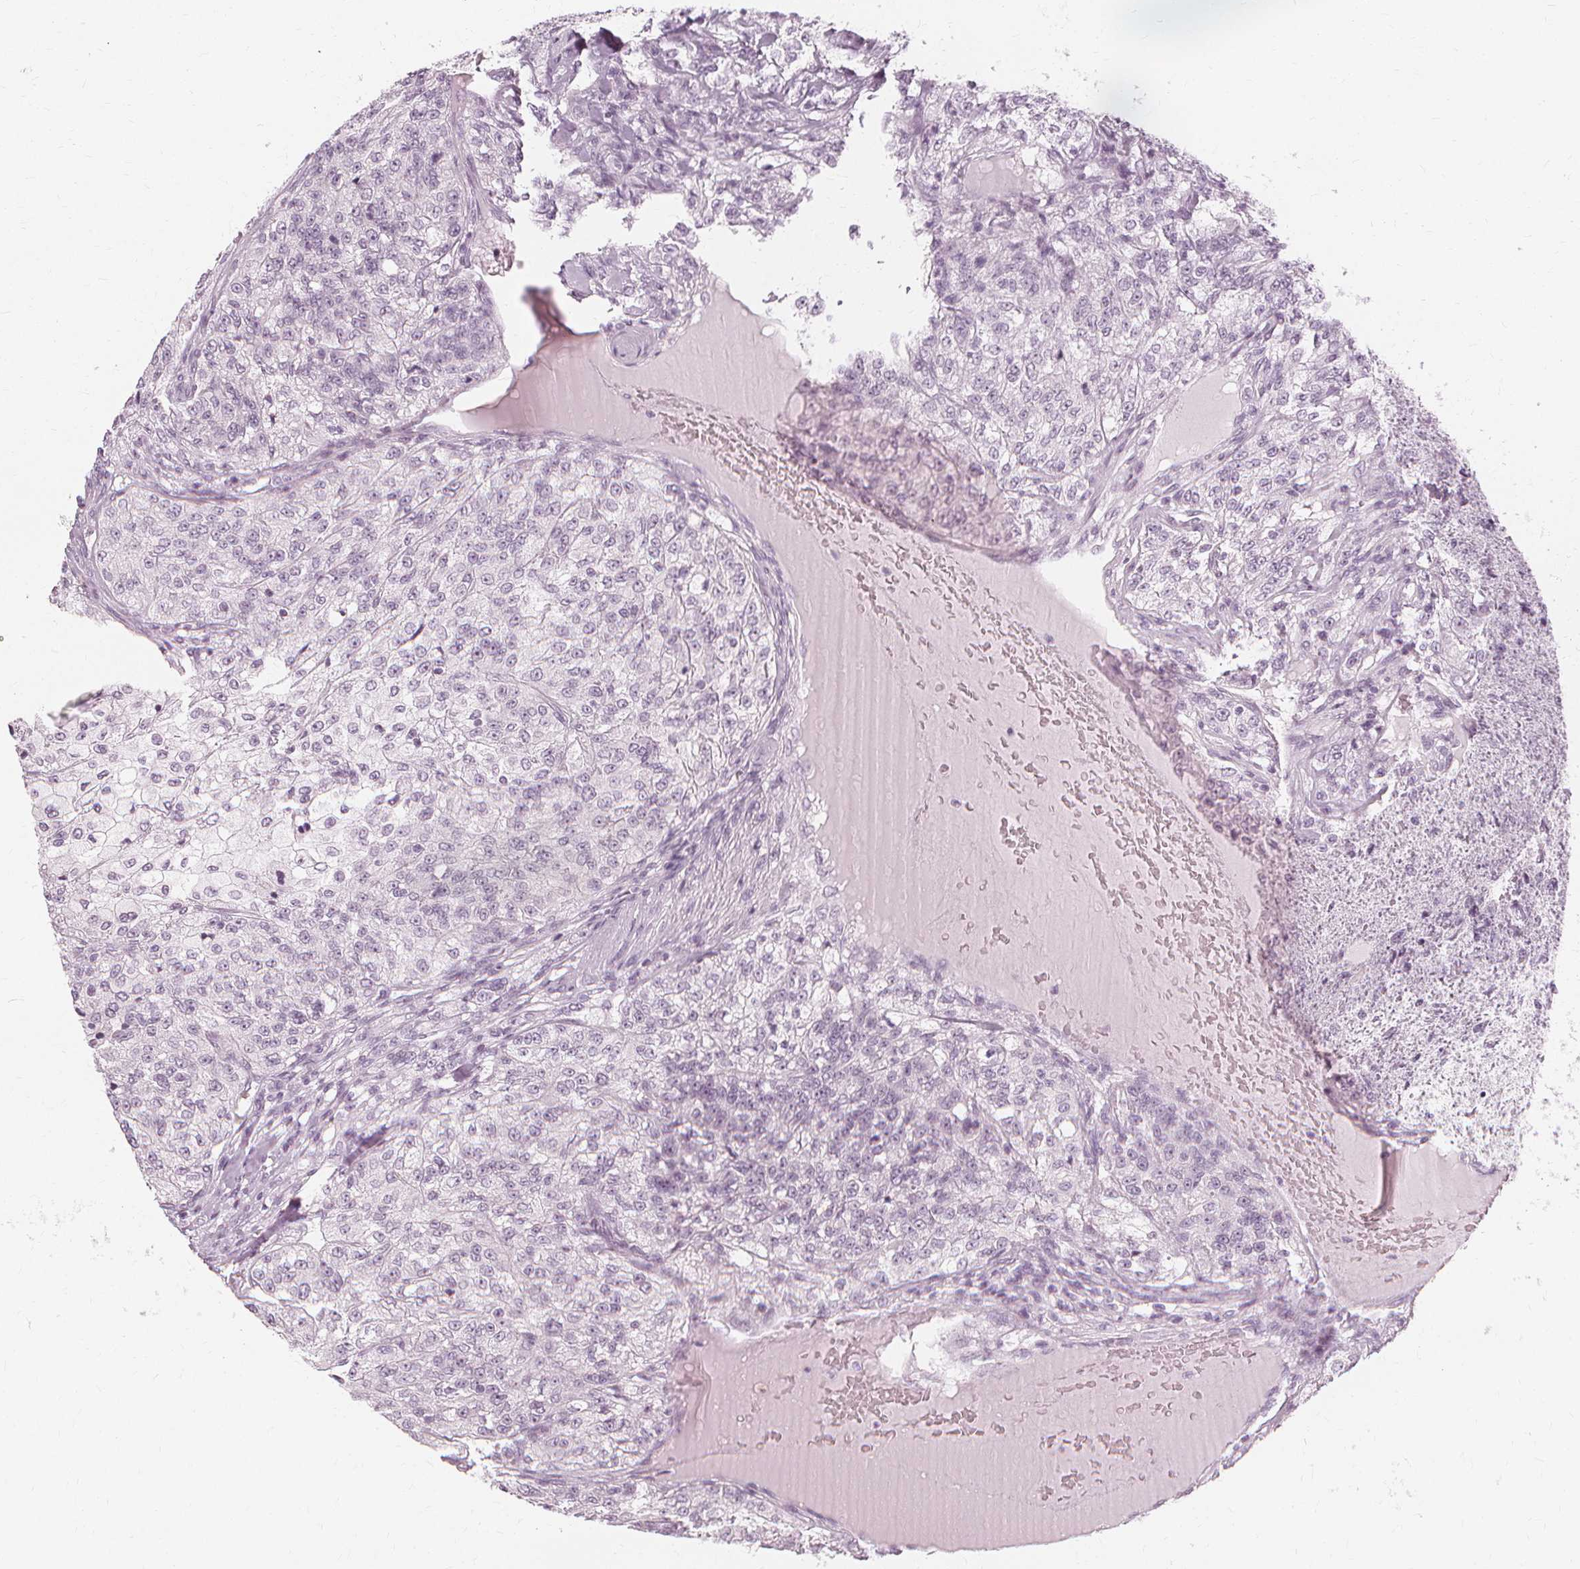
{"staining": {"intensity": "negative", "quantity": "none", "location": "none"}, "tissue": "renal cancer", "cell_type": "Tumor cells", "image_type": "cancer", "snomed": [{"axis": "morphology", "description": "Adenocarcinoma, NOS"}, {"axis": "topography", "description": "Kidney"}], "caption": "This is a micrograph of IHC staining of adenocarcinoma (renal), which shows no expression in tumor cells.", "gene": "NXPE1", "patient": {"sex": "female", "age": 63}}